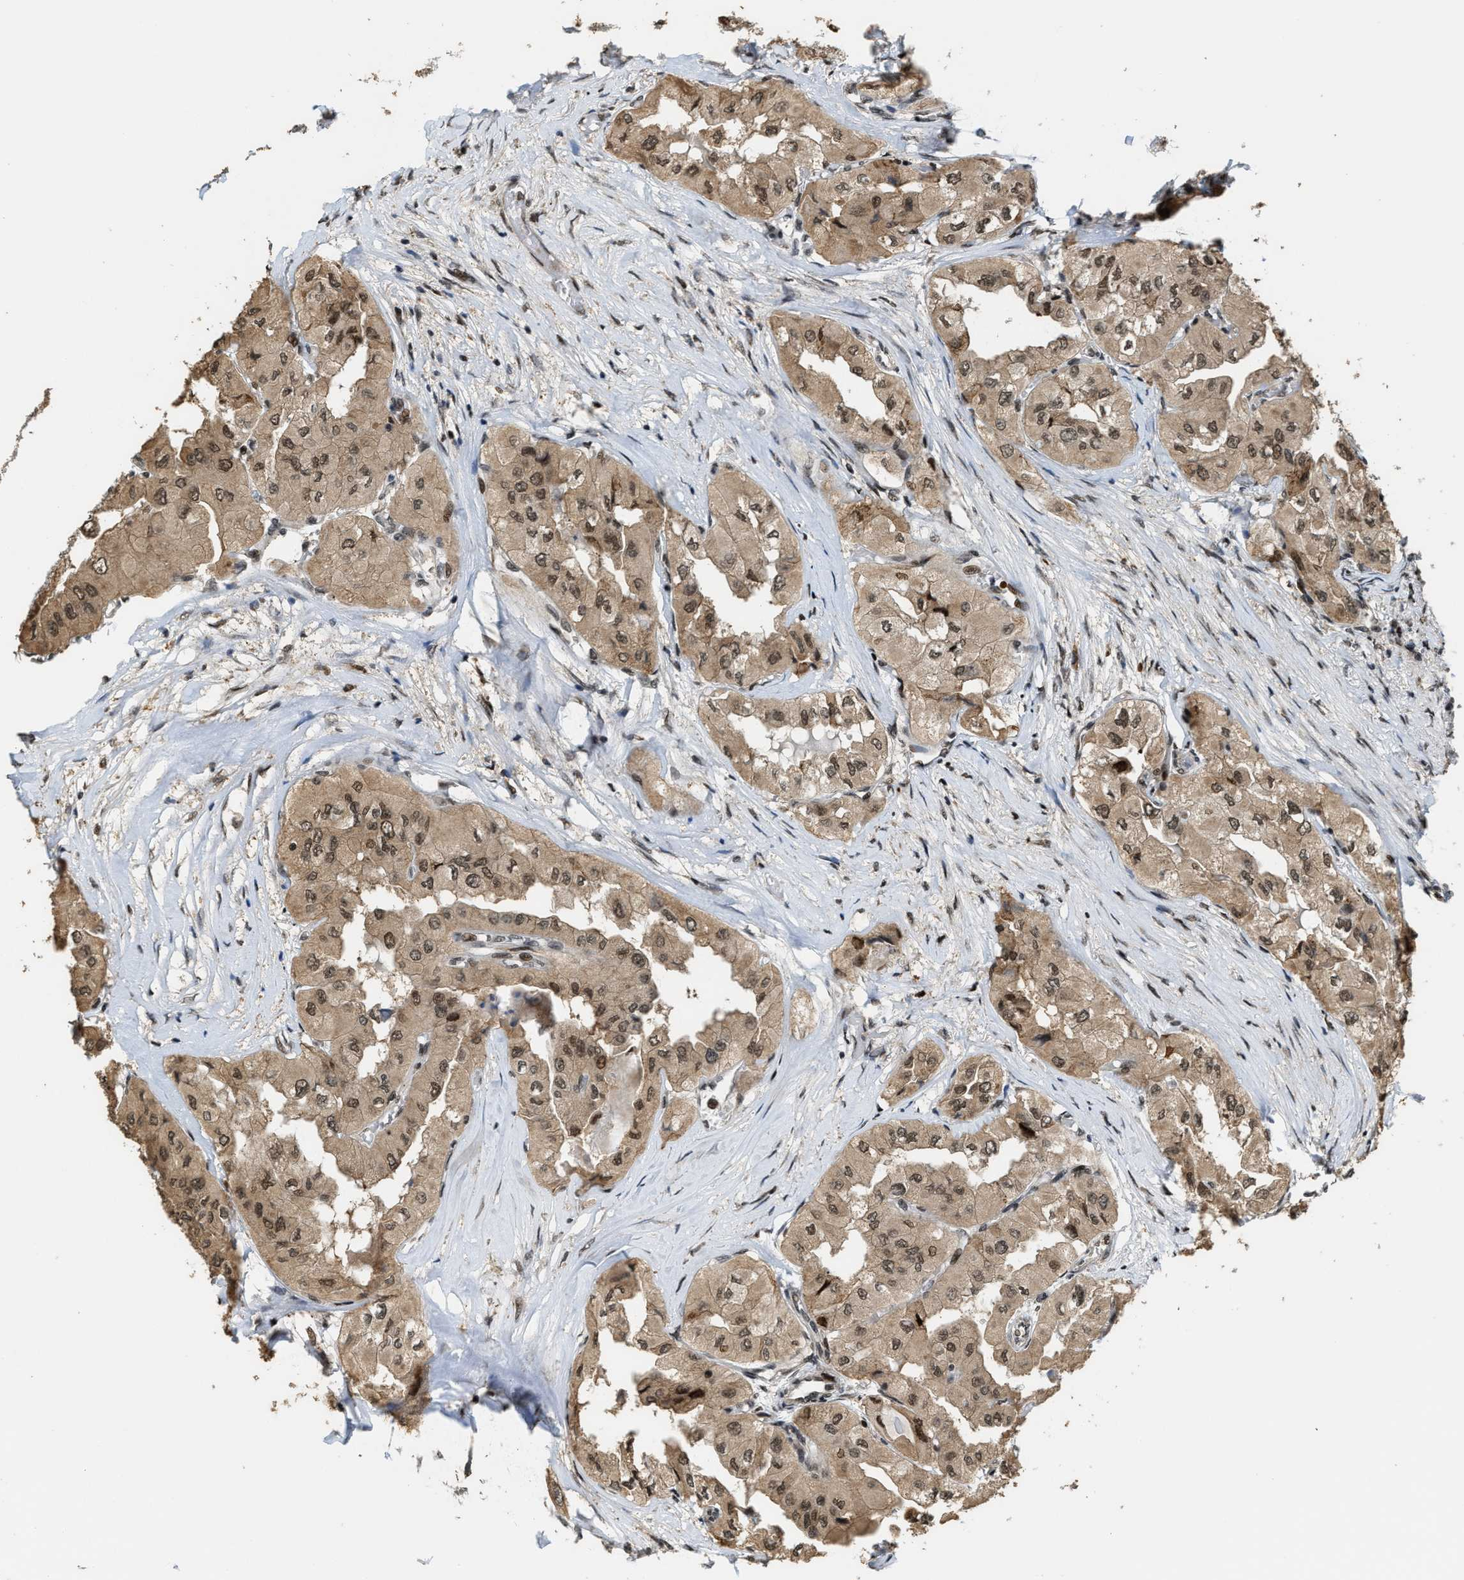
{"staining": {"intensity": "moderate", "quantity": ">75%", "location": "cytoplasmic/membranous,nuclear"}, "tissue": "thyroid cancer", "cell_type": "Tumor cells", "image_type": "cancer", "snomed": [{"axis": "morphology", "description": "Papillary adenocarcinoma, NOS"}, {"axis": "topography", "description": "Thyroid gland"}], "caption": "There is medium levels of moderate cytoplasmic/membranous and nuclear expression in tumor cells of thyroid papillary adenocarcinoma, as demonstrated by immunohistochemical staining (brown color).", "gene": "SERTAD2", "patient": {"sex": "female", "age": 59}}